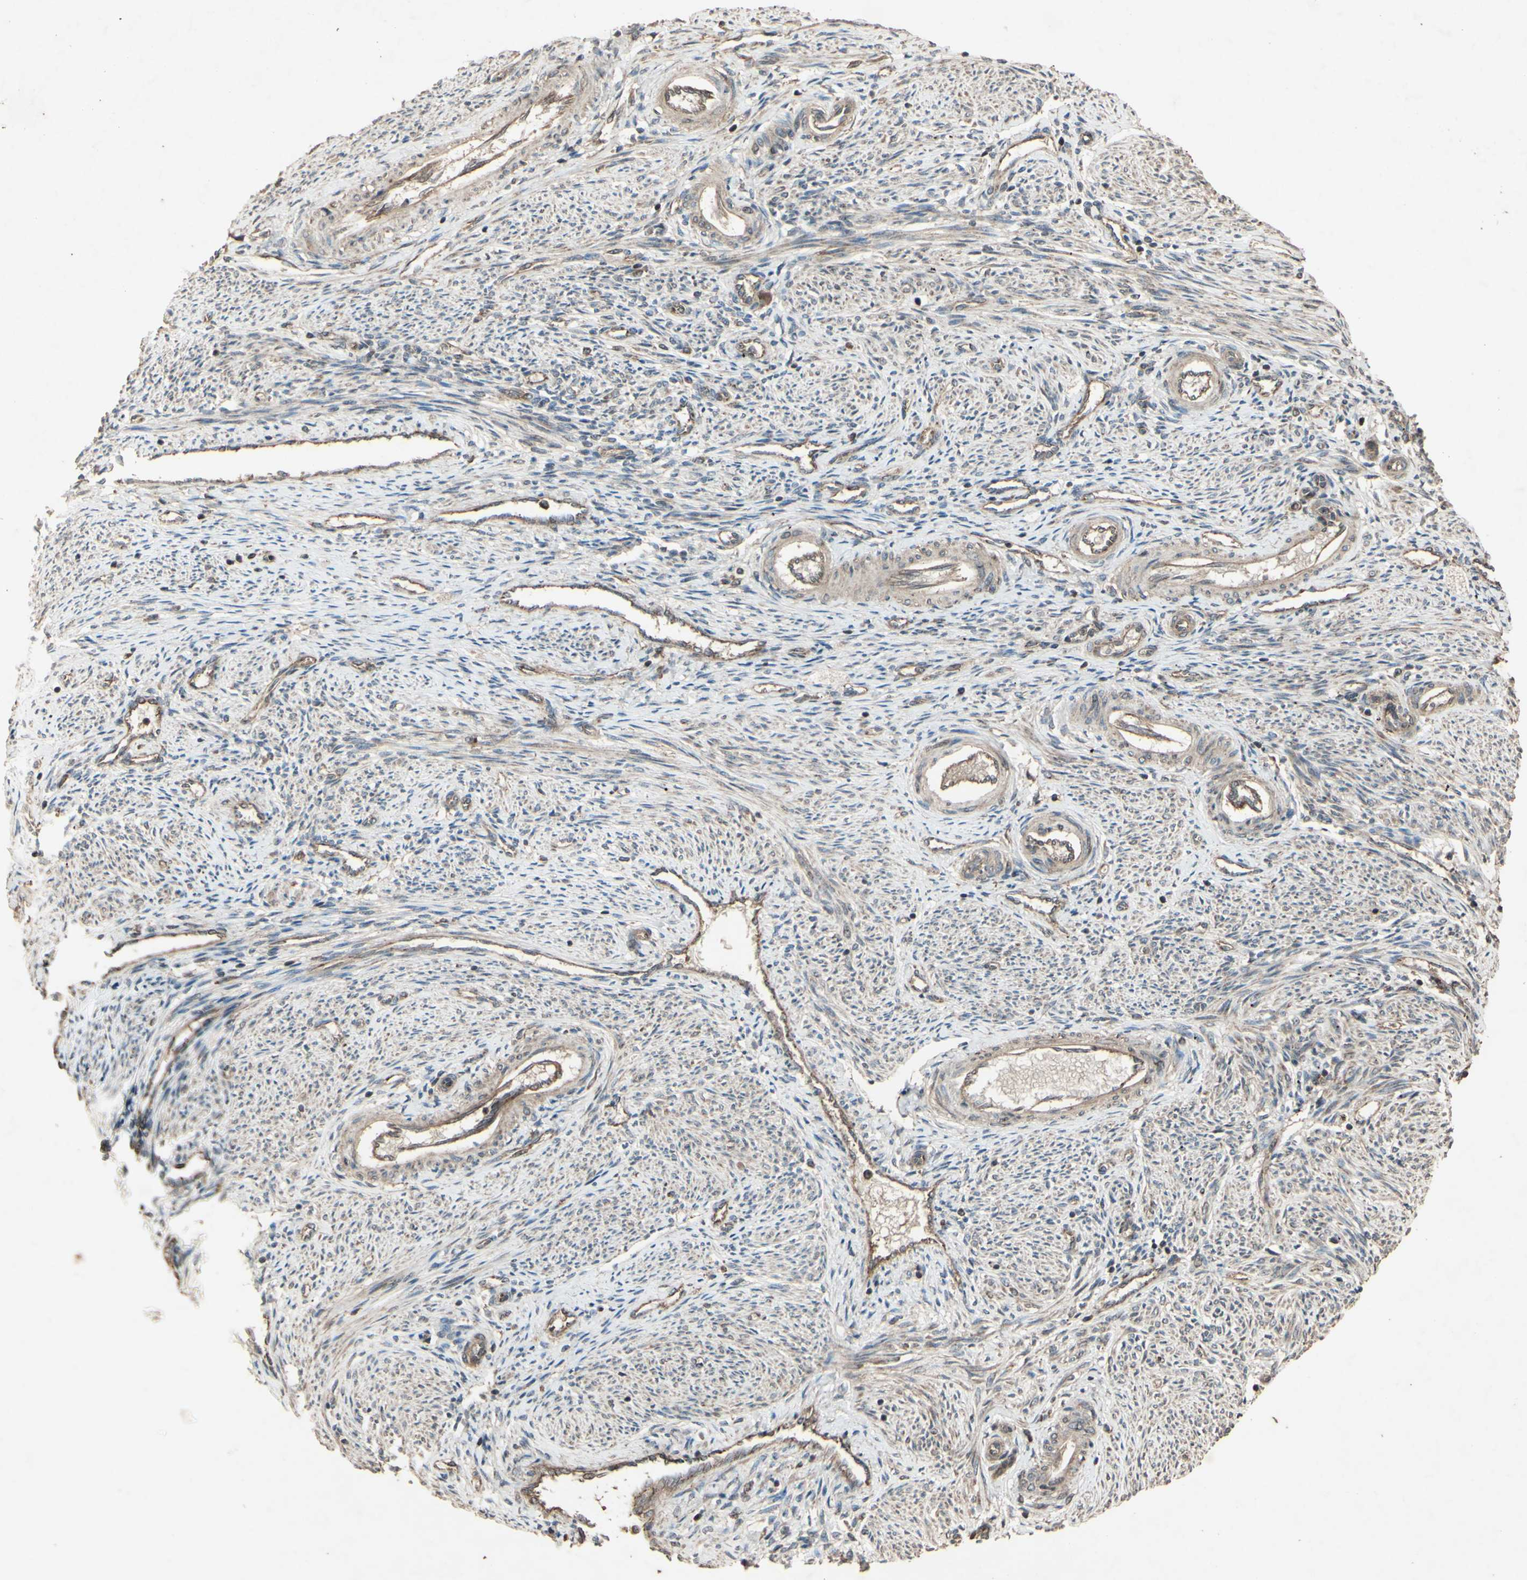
{"staining": {"intensity": "moderate", "quantity": ">75%", "location": "cytoplasmic/membranous"}, "tissue": "endometrium", "cell_type": "Cells in endometrial stroma", "image_type": "normal", "snomed": [{"axis": "morphology", "description": "Normal tissue, NOS"}, {"axis": "topography", "description": "Endometrium"}], "caption": "Cells in endometrial stroma show medium levels of moderate cytoplasmic/membranous positivity in about >75% of cells in unremarkable human endometrium.", "gene": "AP1G1", "patient": {"sex": "female", "age": 42}}